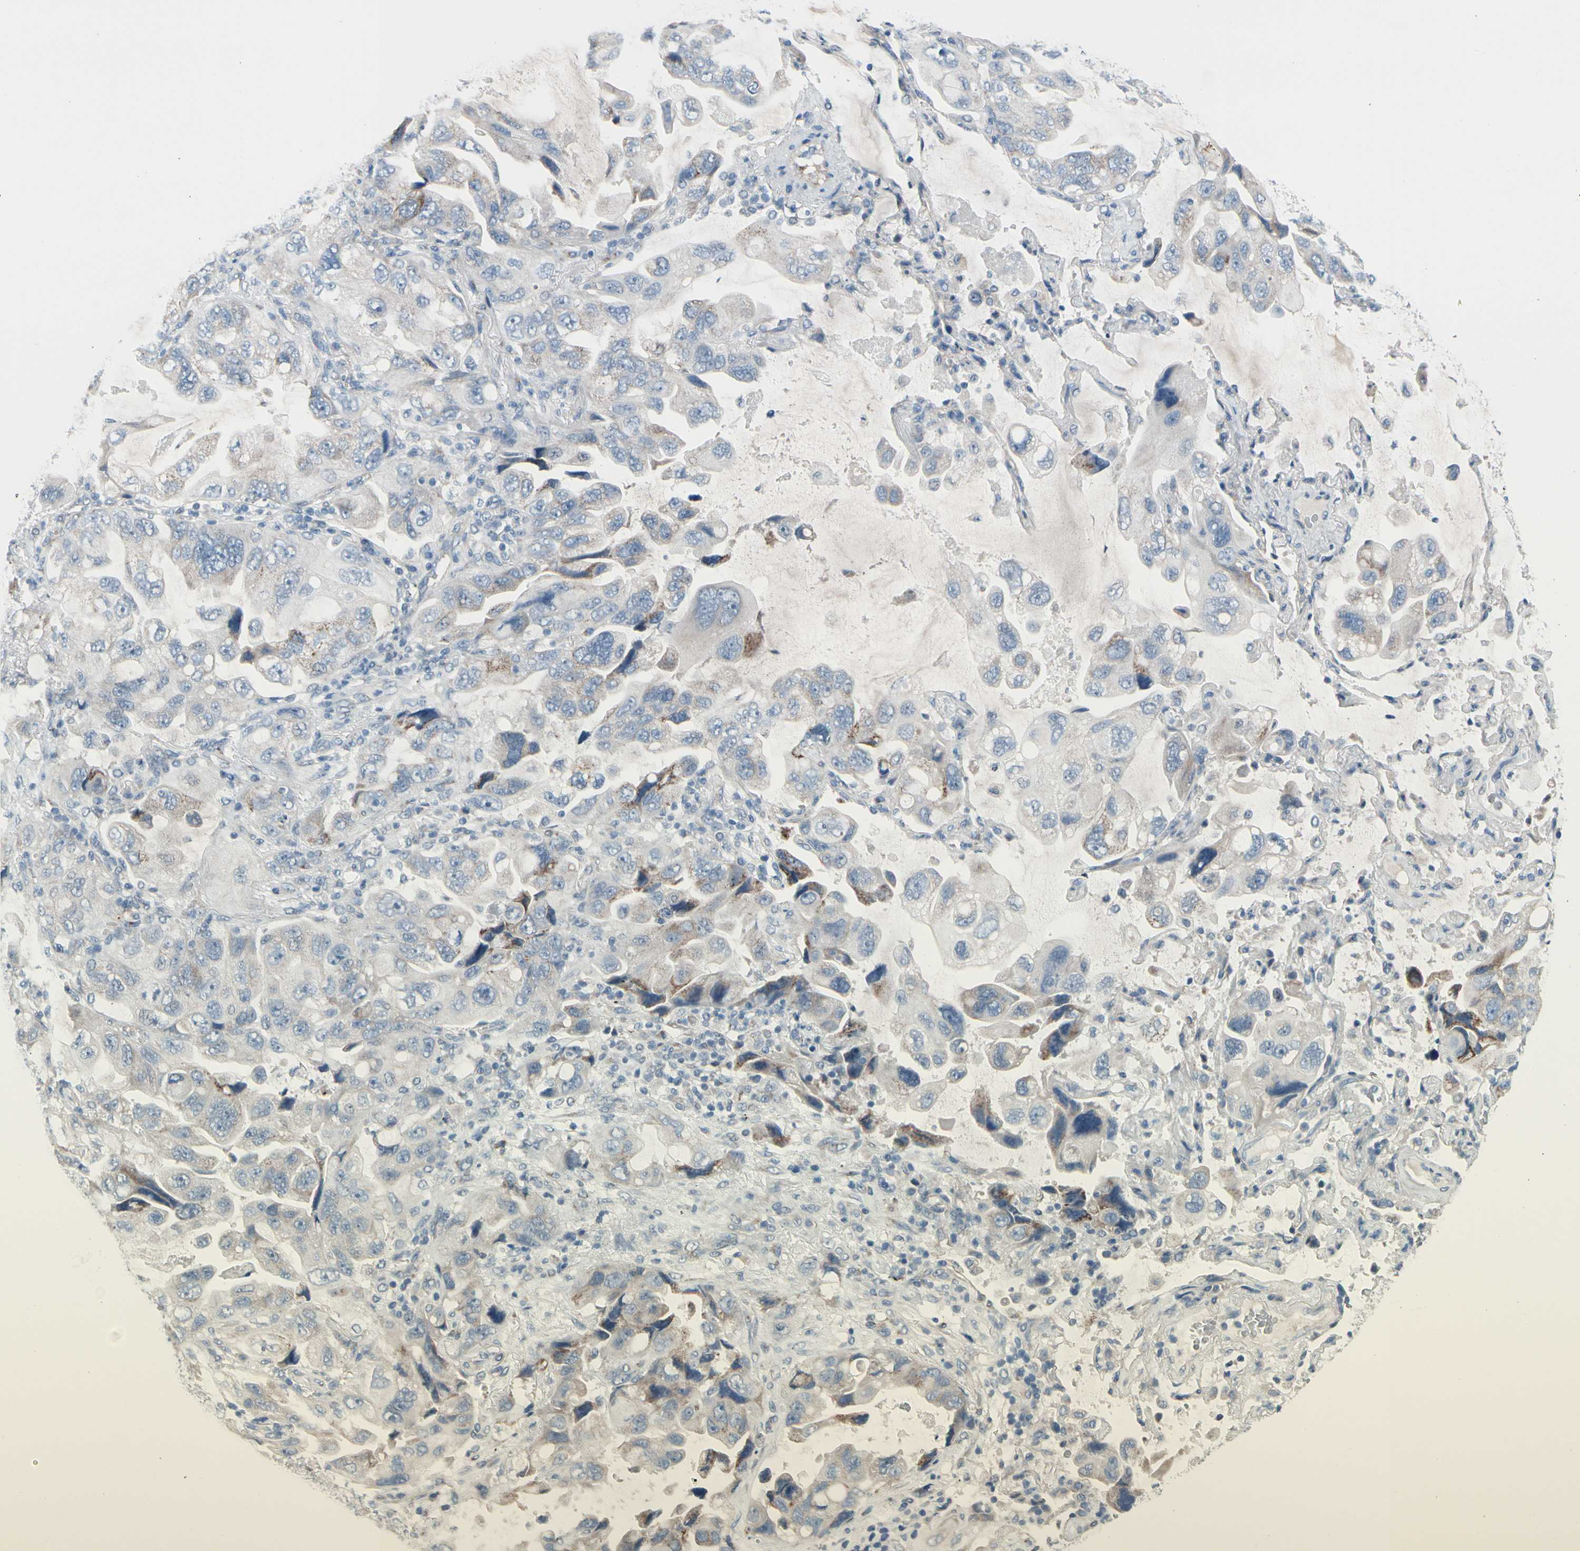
{"staining": {"intensity": "weak", "quantity": "<25%", "location": "cytoplasmic/membranous"}, "tissue": "lung cancer", "cell_type": "Tumor cells", "image_type": "cancer", "snomed": [{"axis": "morphology", "description": "Squamous cell carcinoma, NOS"}, {"axis": "topography", "description": "Lung"}], "caption": "Protein analysis of squamous cell carcinoma (lung) shows no significant expression in tumor cells.", "gene": "PGR", "patient": {"sex": "female", "age": 73}}